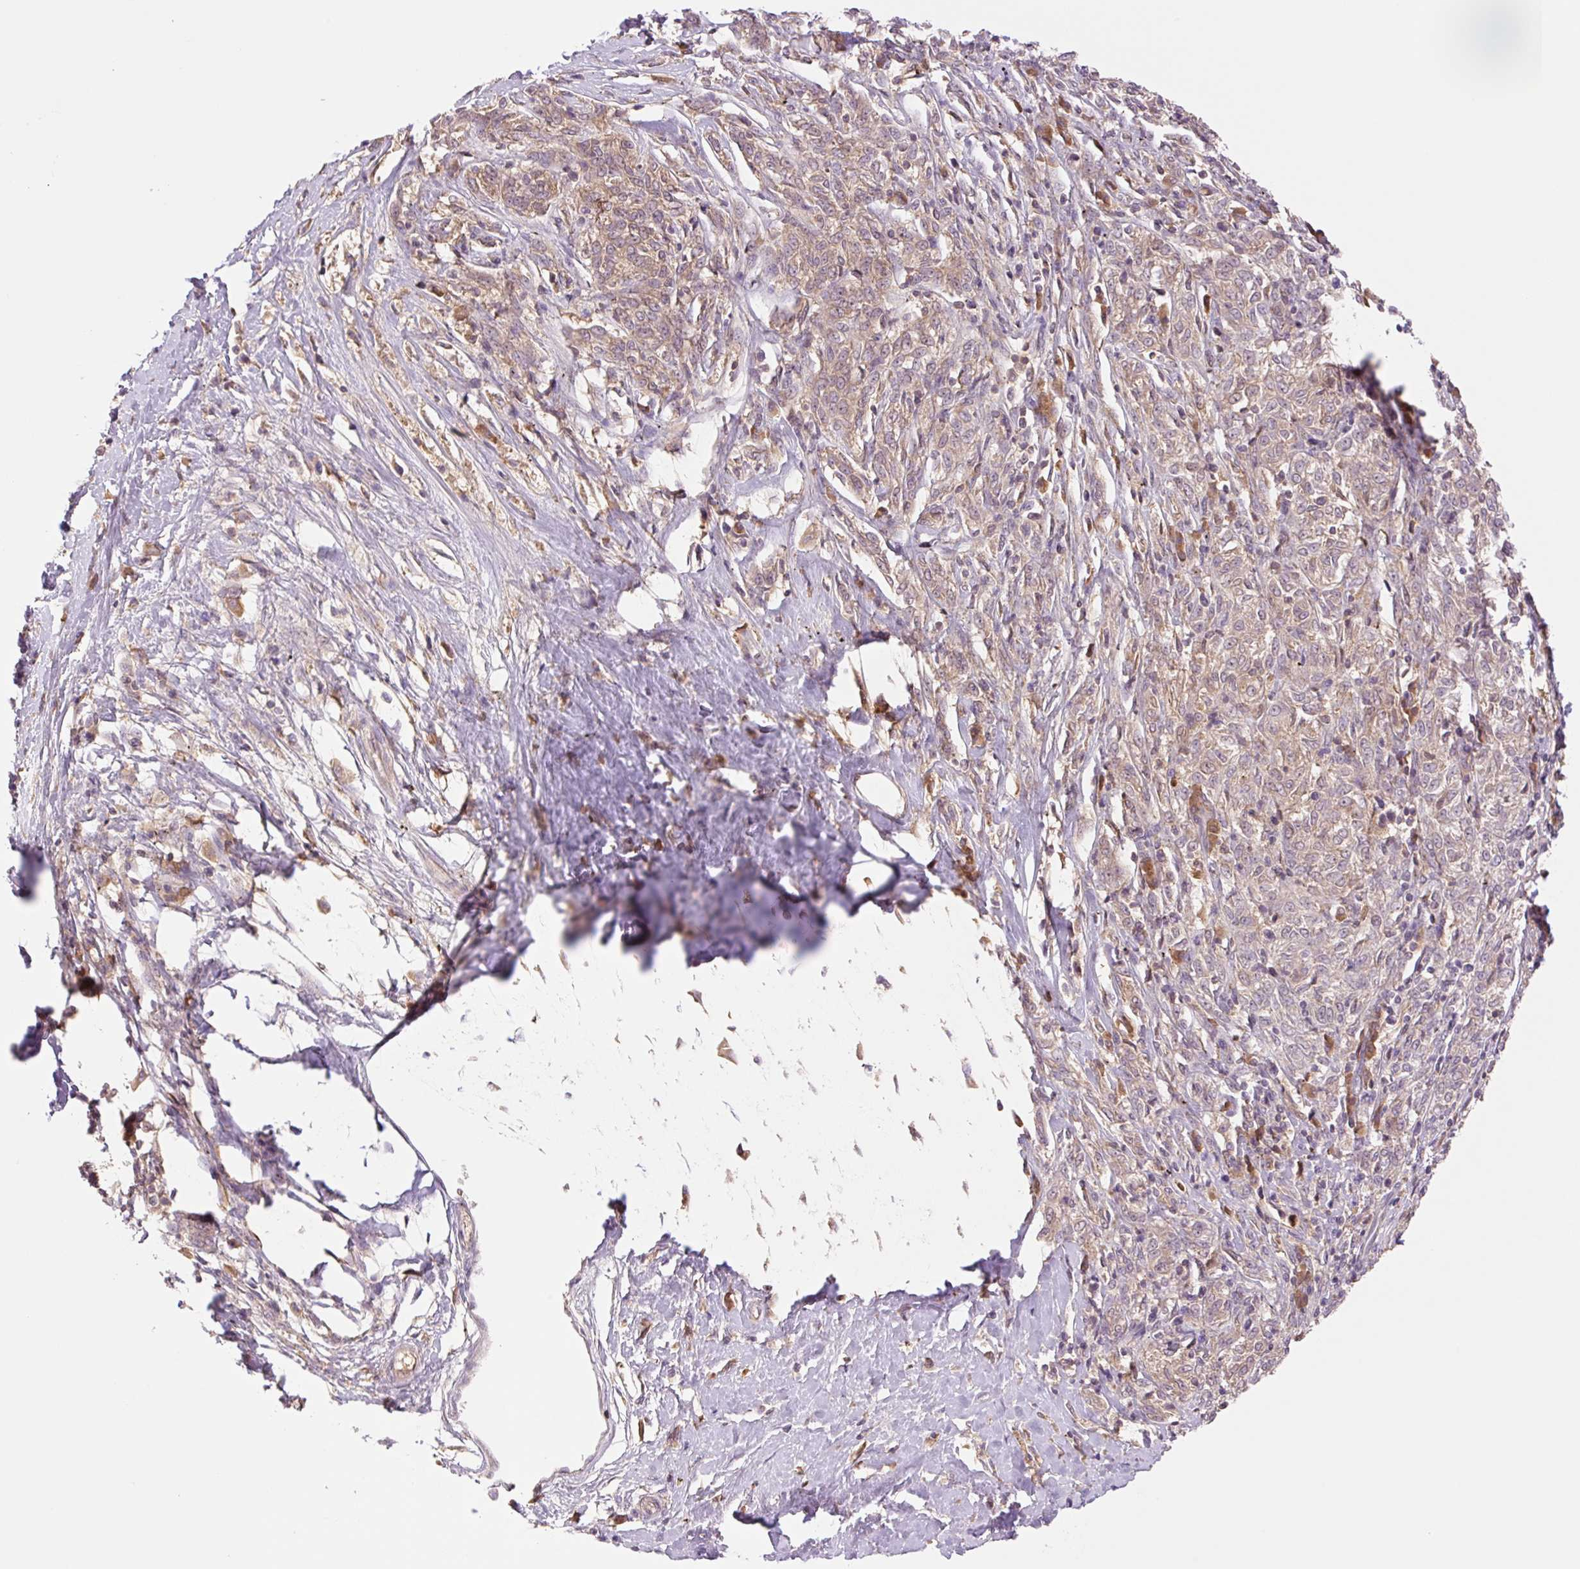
{"staining": {"intensity": "moderate", "quantity": ">75%", "location": "cytoplasmic/membranous"}, "tissue": "melanoma", "cell_type": "Tumor cells", "image_type": "cancer", "snomed": [{"axis": "morphology", "description": "Malignant melanoma, NOS"}, {"axis": "topography", "description": "Skin"}], "caption": "The micrograph exhibits immunohistochemical staining of melanoma. There is moderate cytoplasmic/membranous positivity is seen in approximately >75% of tumor cells.", "gene": "YJU2B", "patient": {"sex": "female", "age": 72}}